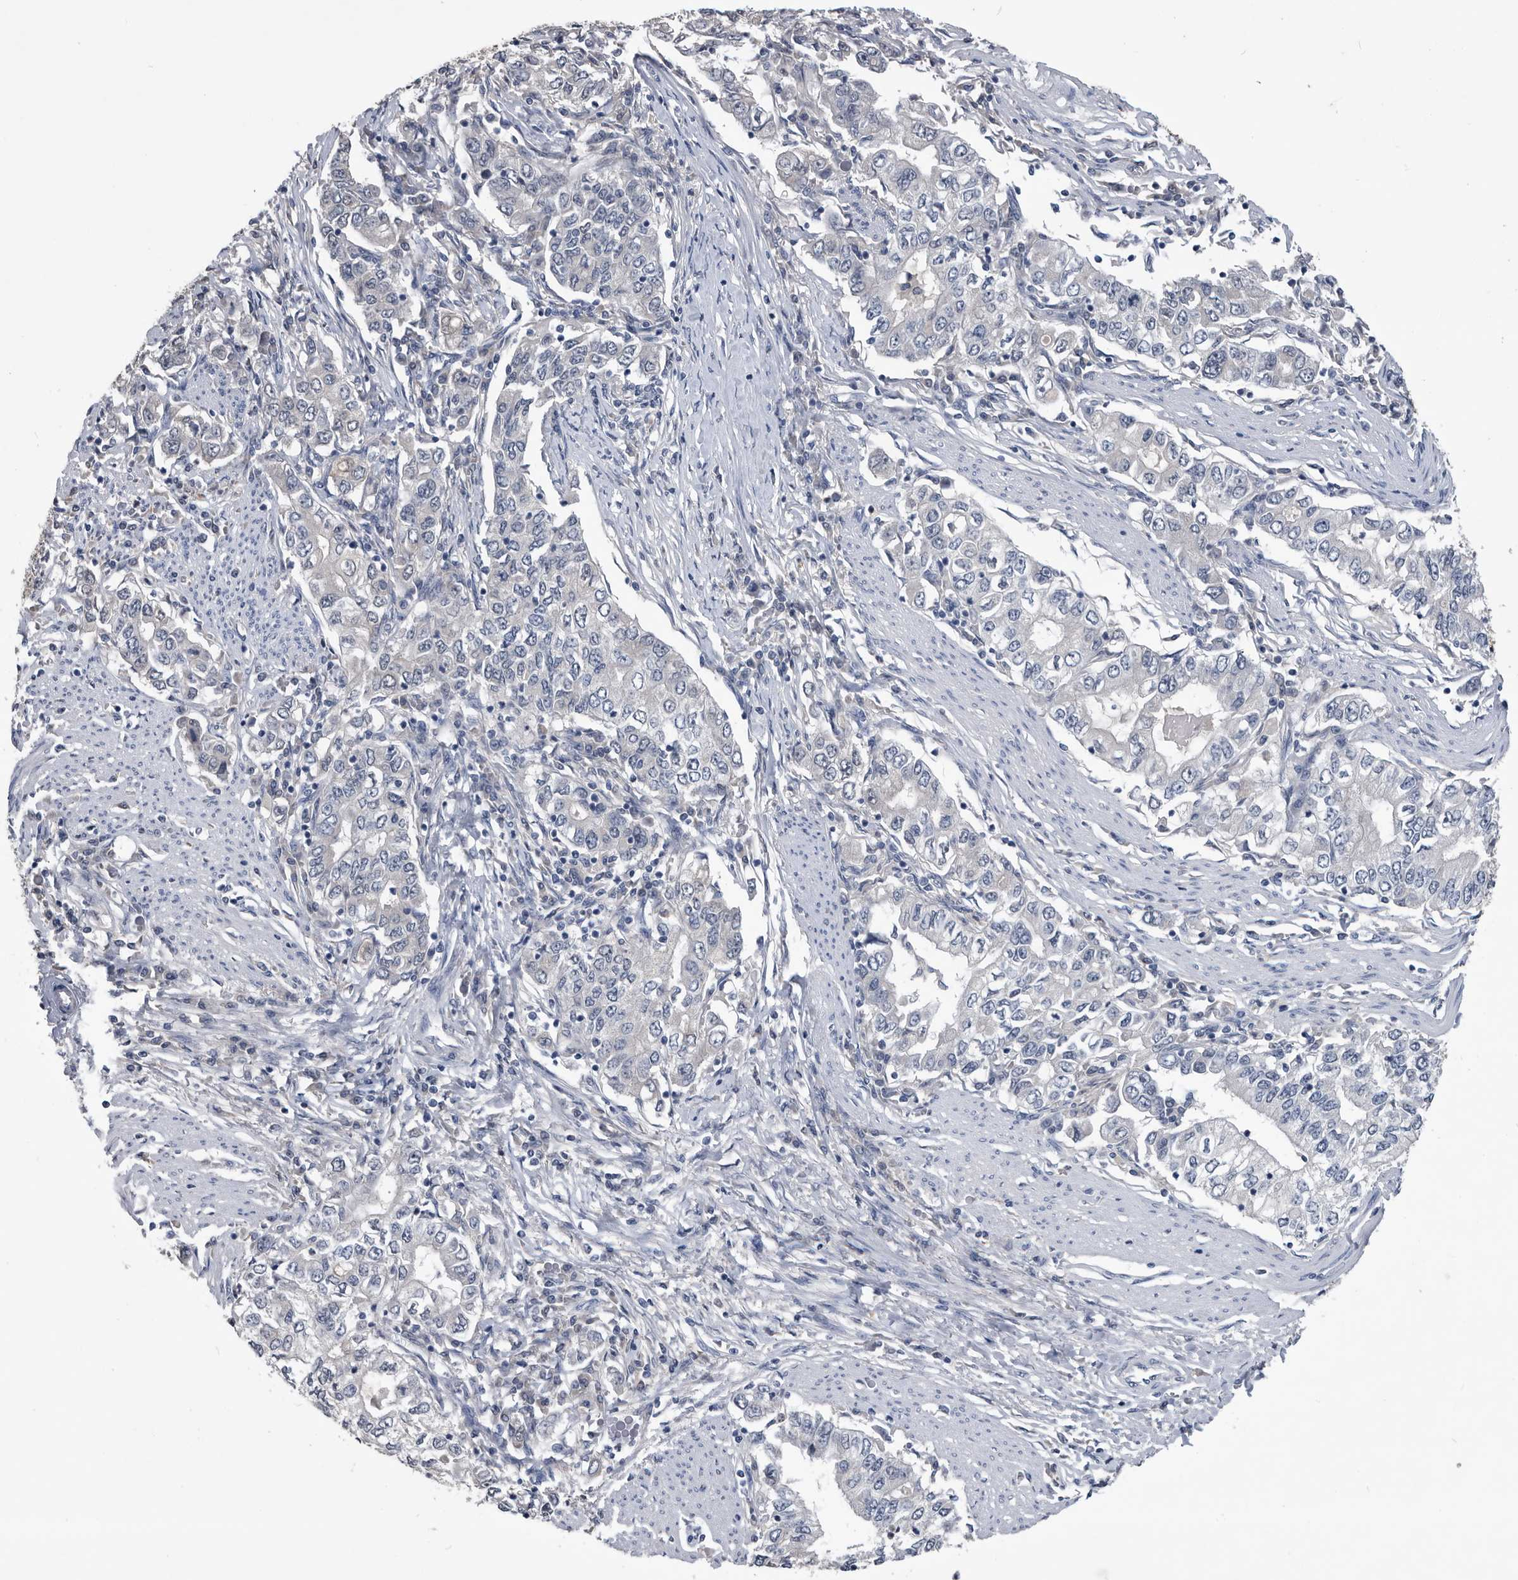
{"staining": {"intensity": "negative", "quantity": "none", "location": "none"}, "tissue": "stomach cancer", "cell_type": "Tumor cells", "image_type": "cancer", "snomed": [{"axis": "morphology", "description": "Adenocarcinoma, NOS"}, {"axis": "topography", "description": "Stomach, lower"}], "caption": "DAB (3,3'-diaminobenzidine) immunohistochemical staining of human stomach cancer reveals no significant staining in tumor cells.", "gene": "PDXK", "patient": {"sex": "female", "age": 72}}